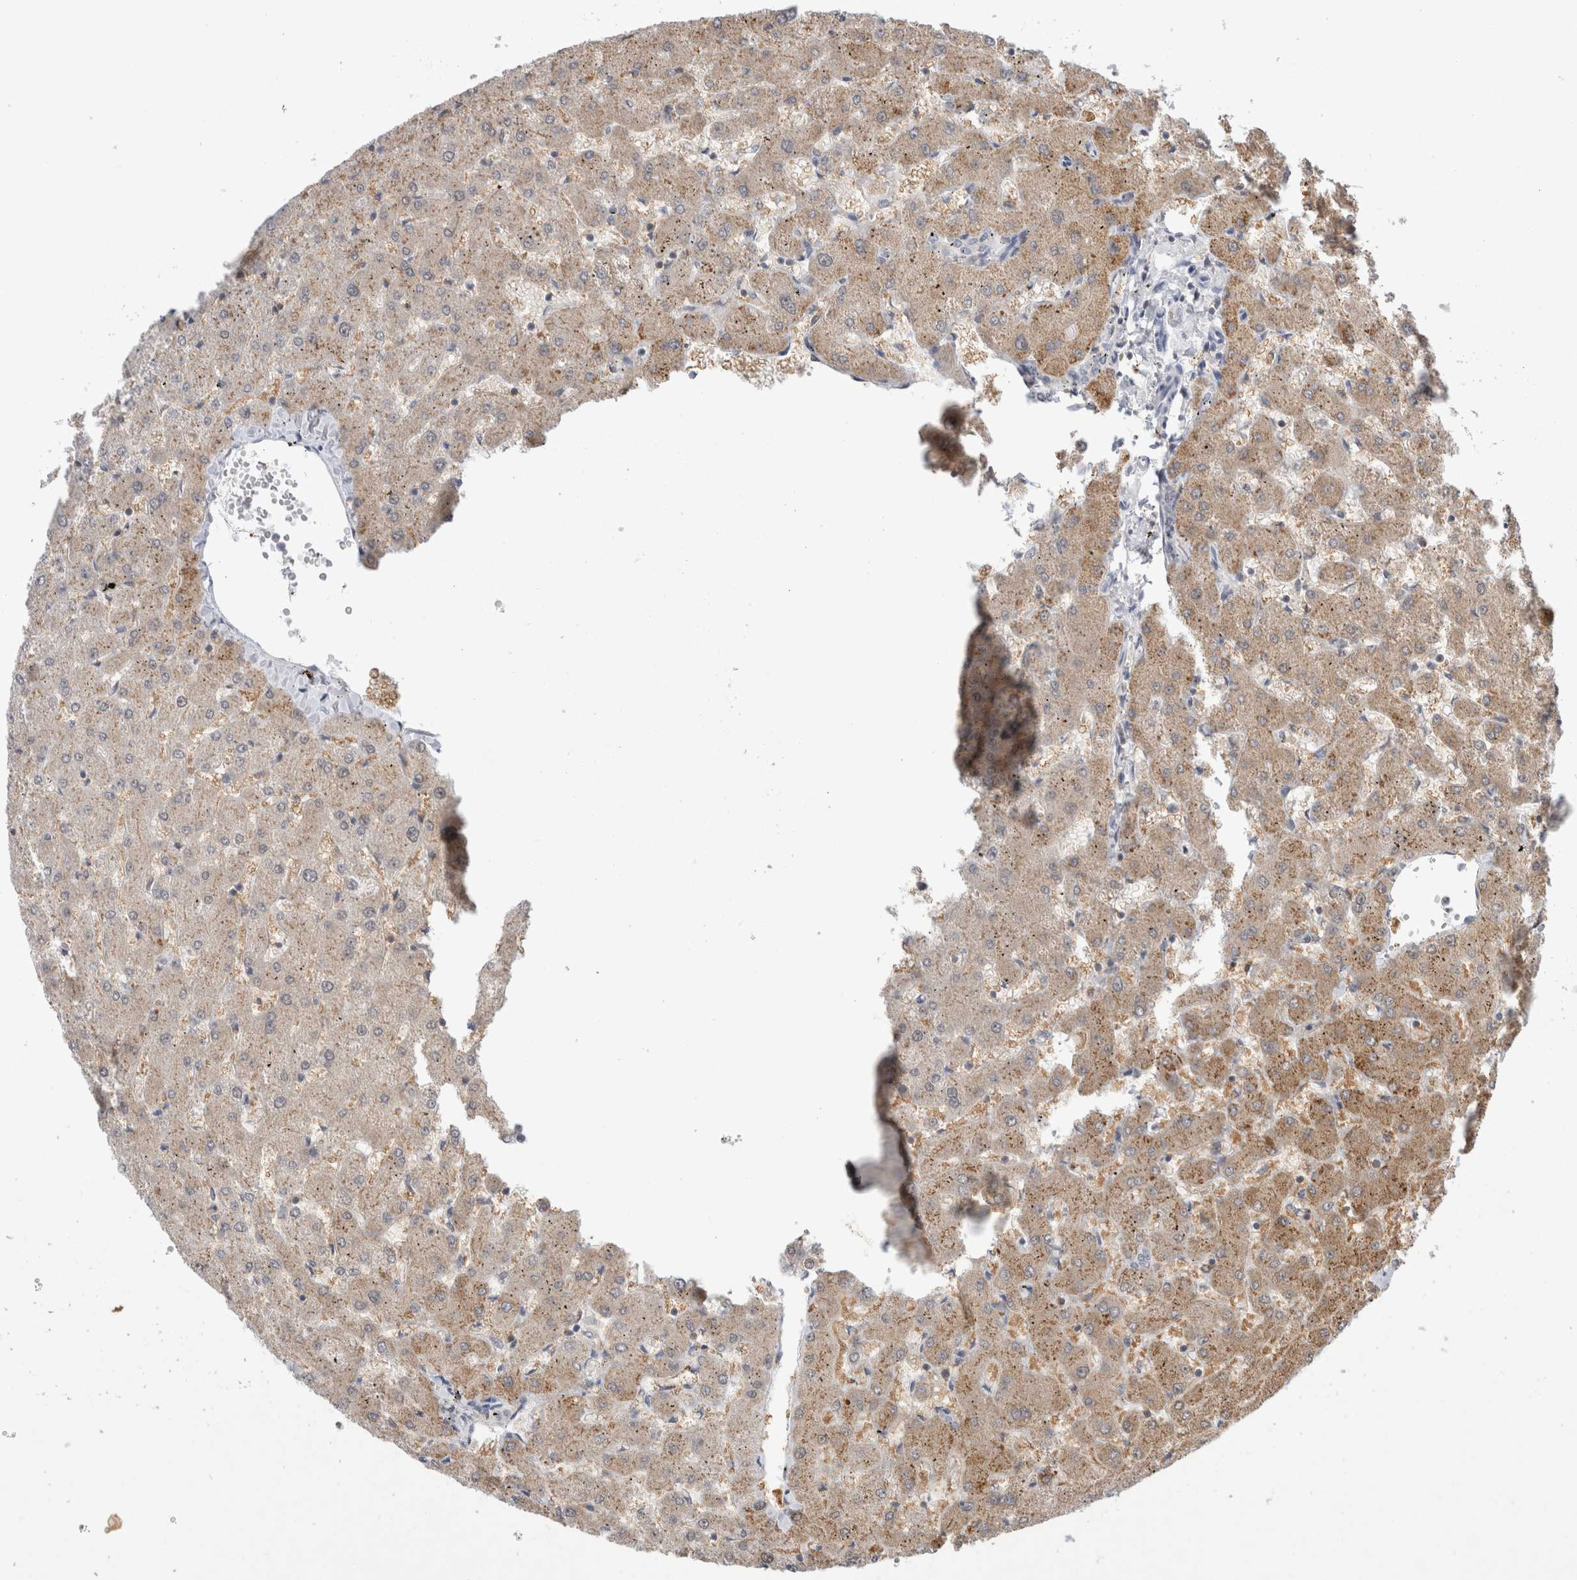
{"staining": {"intensity": "negative", "quantity": "none", "location": "none"}, "tissue": "liver", "cell_type": "Cholangiocytes", "image_type": "normal", "snomed": [{"axis": "morphology", "description": "Normal tissue, NOS"}, {"axis": "topography", "description": "Liver"}], "caption": "Protein analysis of benign liver shows no significant positivity in cholangiocytes.", "gene": "CERS5", "patient": {"sex": "female", "age": 63}}